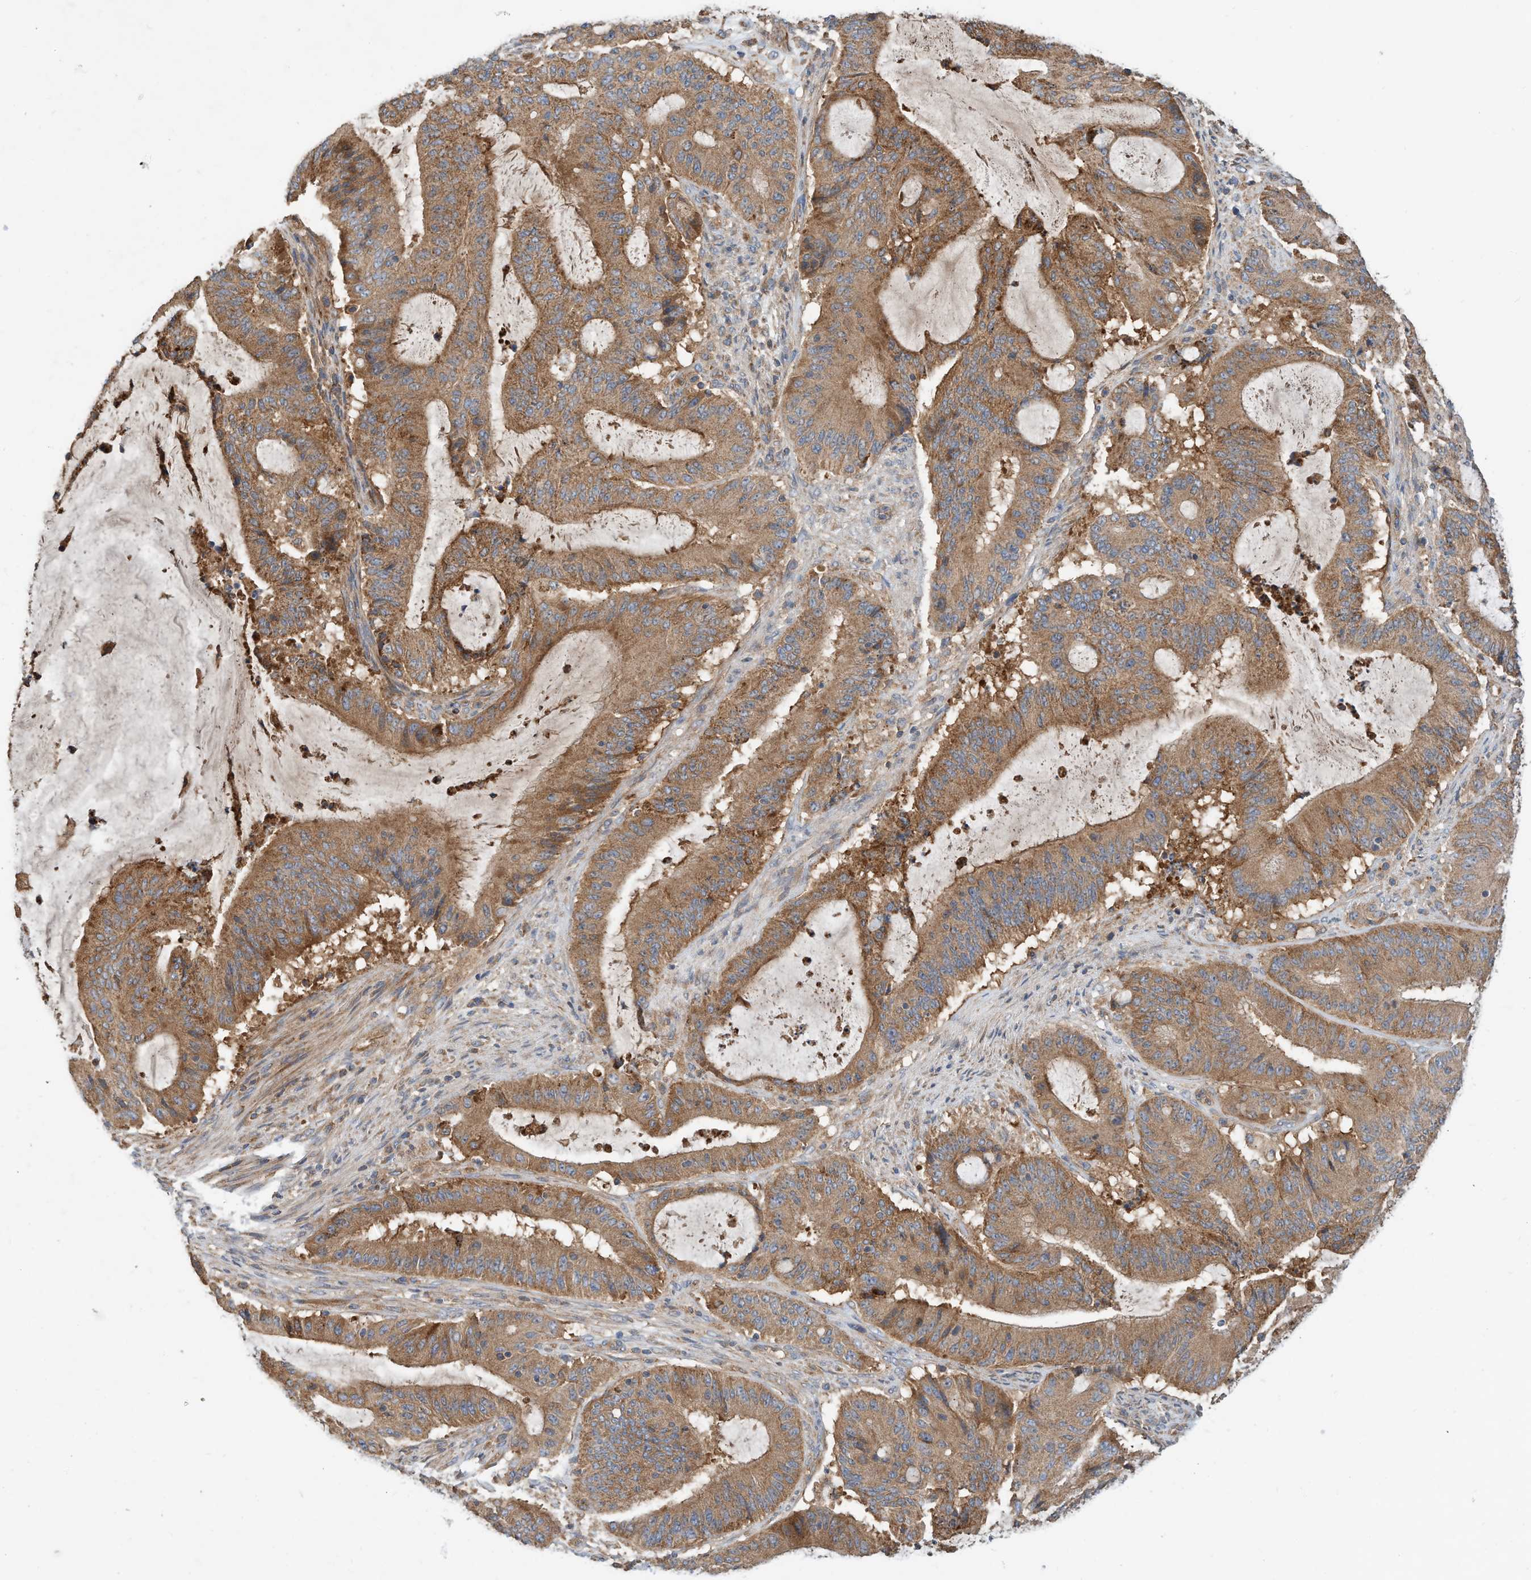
{"staining": {"intensity": "strong", "quantity": ">75%", "location": "cytoplasmic/membranous"}, "tissue": "liver cancer", "cell_type": "Tumor cells", "image_type": "cancer", "snomed": [{"axis": "morphology", "description": "Normal tissue, NOS"}, {"axis": "morphology", "description": "Cholangiocarcinoma"}, {"axis": "topography", "description": "Liver"}, {"axis": "topography", "description": "Peripheral nerve tissue"}], "caption": "A micrograph showing strong cytoplasmic/membranous positivity in about >75% of tumor cells in cholangiocarcinoma (liver), as visualized by brown immunohistochemical staining.", "gene": "CPAMD8", "patient": {"sex": "female", "age": 73}}